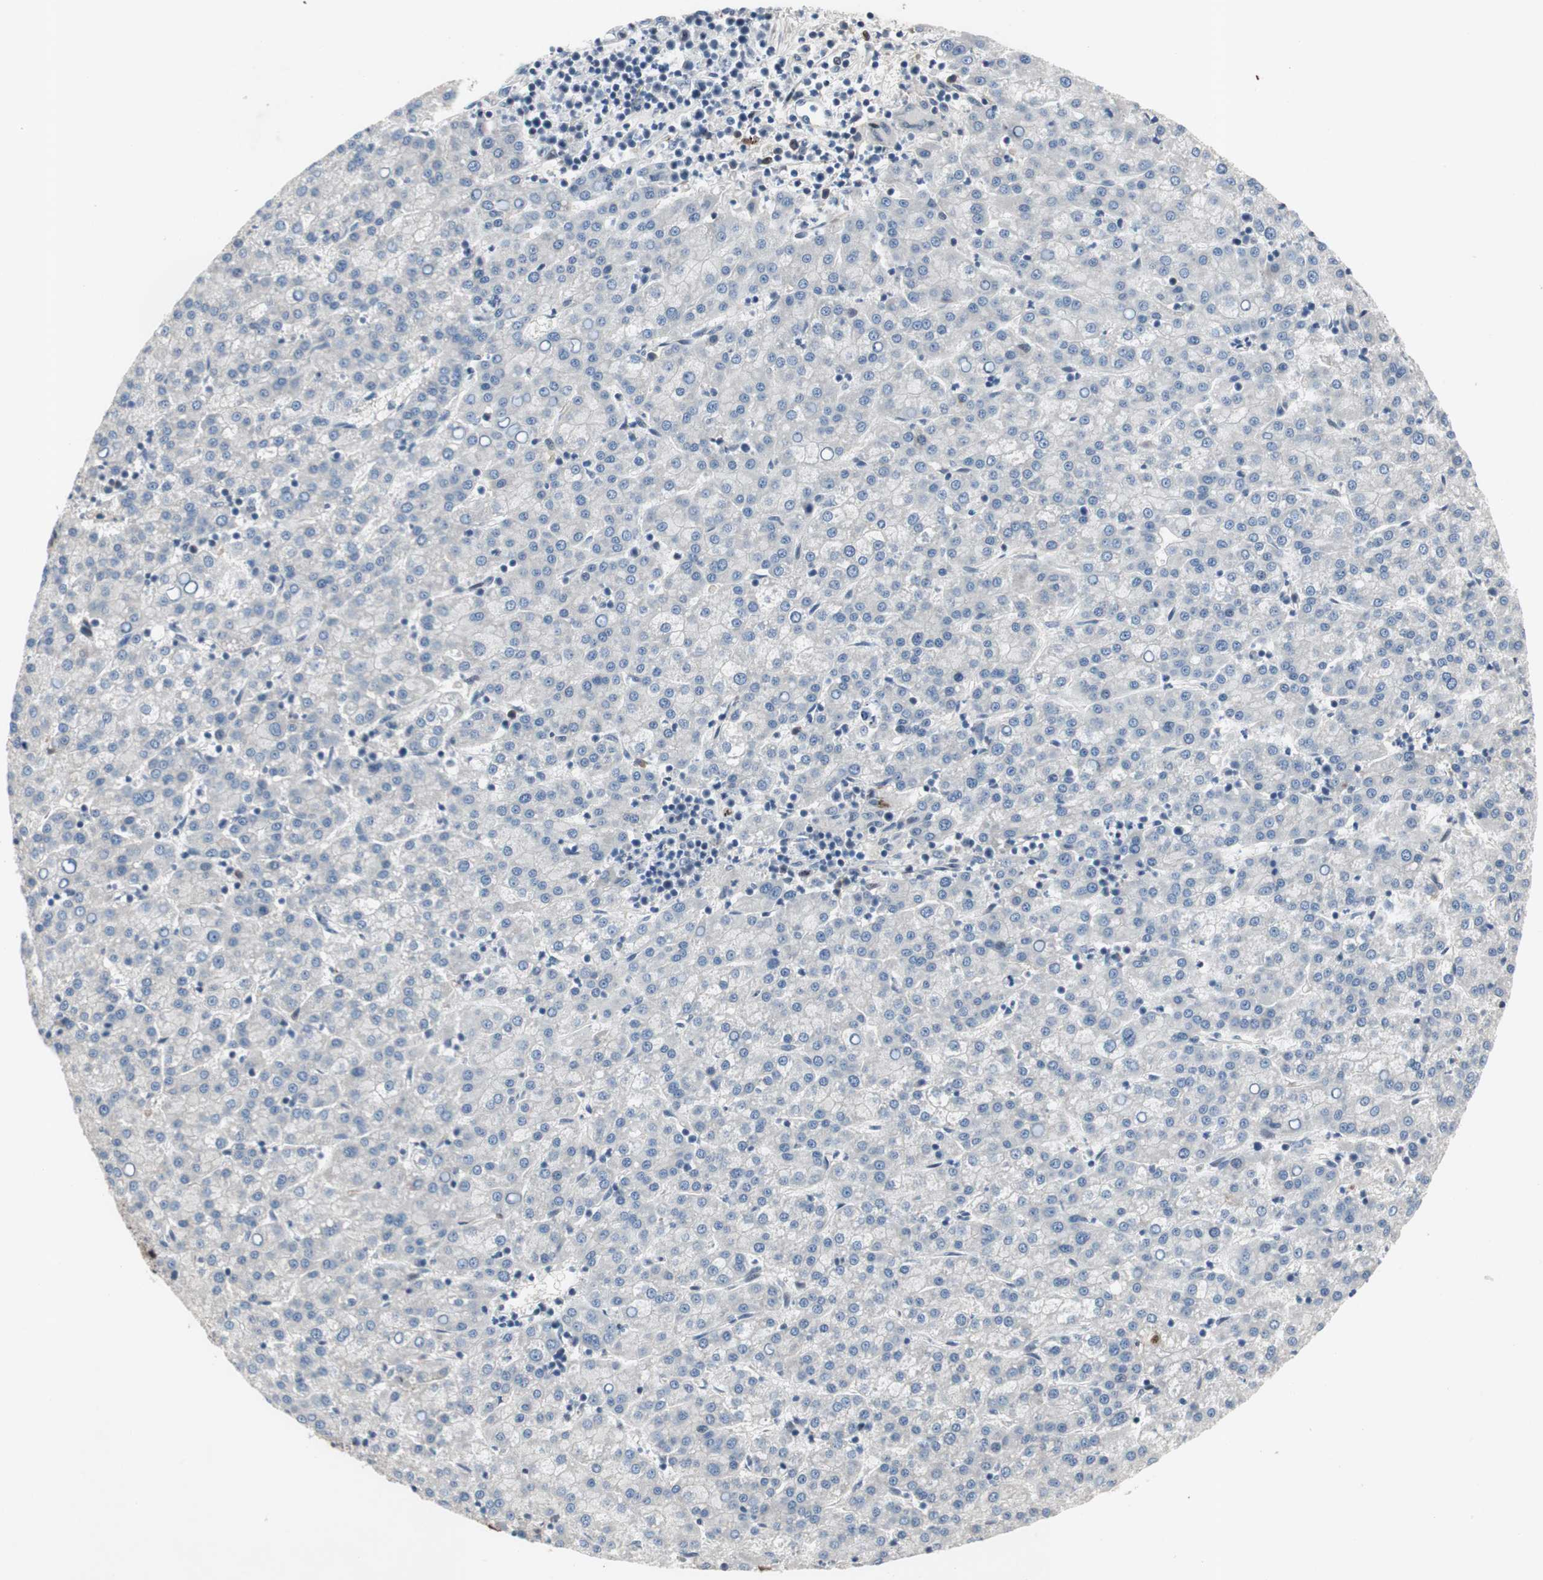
{"staining": {"intensity": "negative", "quantity": "none", "location": "none"}, "tissue": "liver cancer", "cell_type": "Tumor cells", "image_type": "cancer", "snomed": [{"axis": "morphology", "description": "Carcinoma, Hepatocellular, NOS"}, {"axis": "topography", "description": "Liver"}], "caption": "Immunohistochemical staining of liver hepatocellular carcinoma demonstrates no significant positivity in tumor cells. (DAB (3,3'-diaminobenzidine) immunohistochemistry (IHC), high magnification).", "gene": "SOX7", "patient": {"sex": "female", "age": 58}}